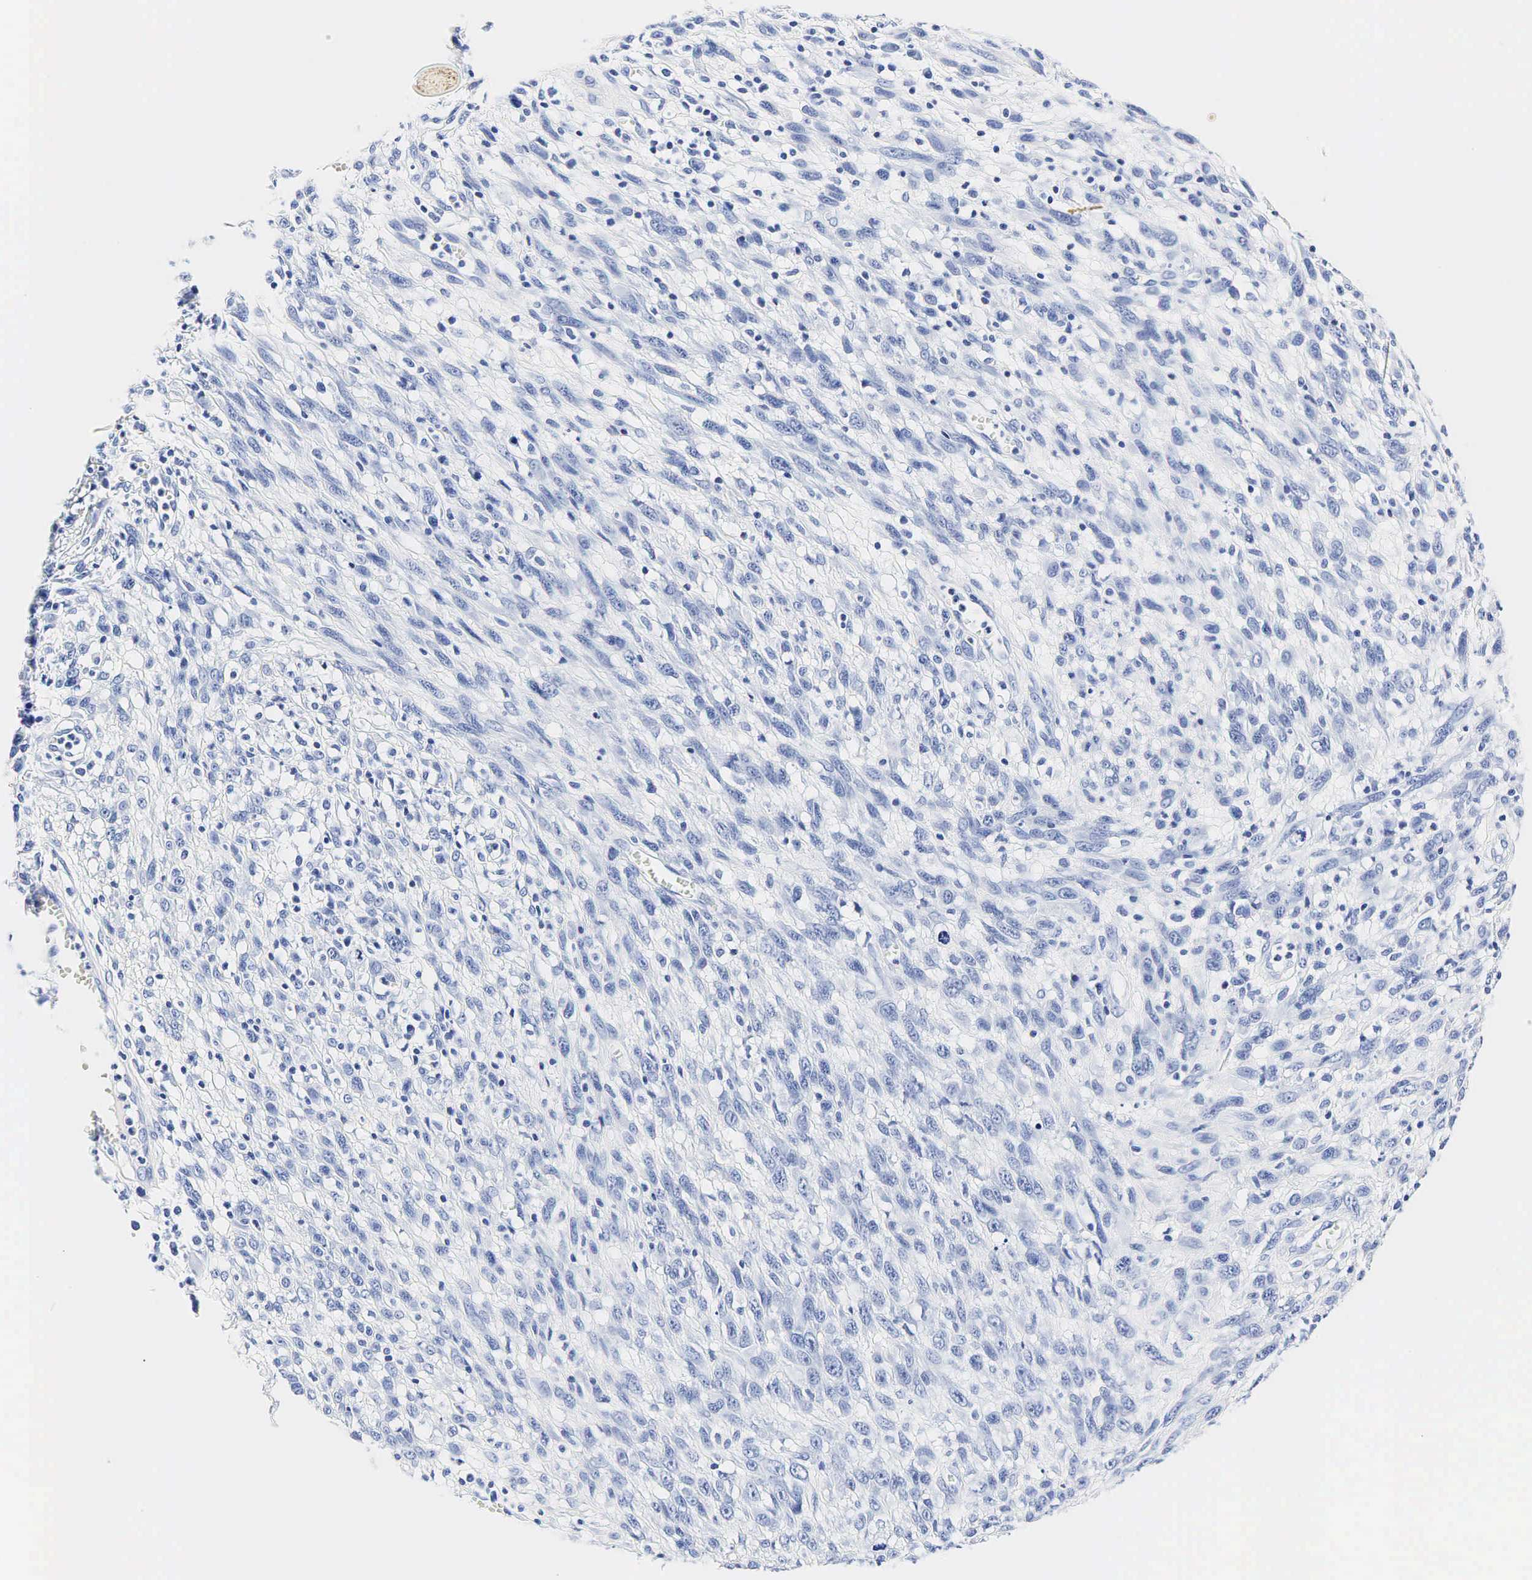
{"staining": {"intensity": "negative", "quantity": "none", "location": "none"}, "tissue": "melanoma", "cell_type": "Tumor cells", "image_type": "cancer", "snomed": [{"axis": "morphology", "description": "Malignant melanoma, NOS"}, {"axis": "topography", "description": "Skin"}], "caption": "This histopathology image is of melanoma stained with immunohistochemistry to label a protein in brown with the nuclei are counter-stained blue. There is no expression in tumor cells.", "gene": "TG", "patient": {"sex": "male", "age": 51}}